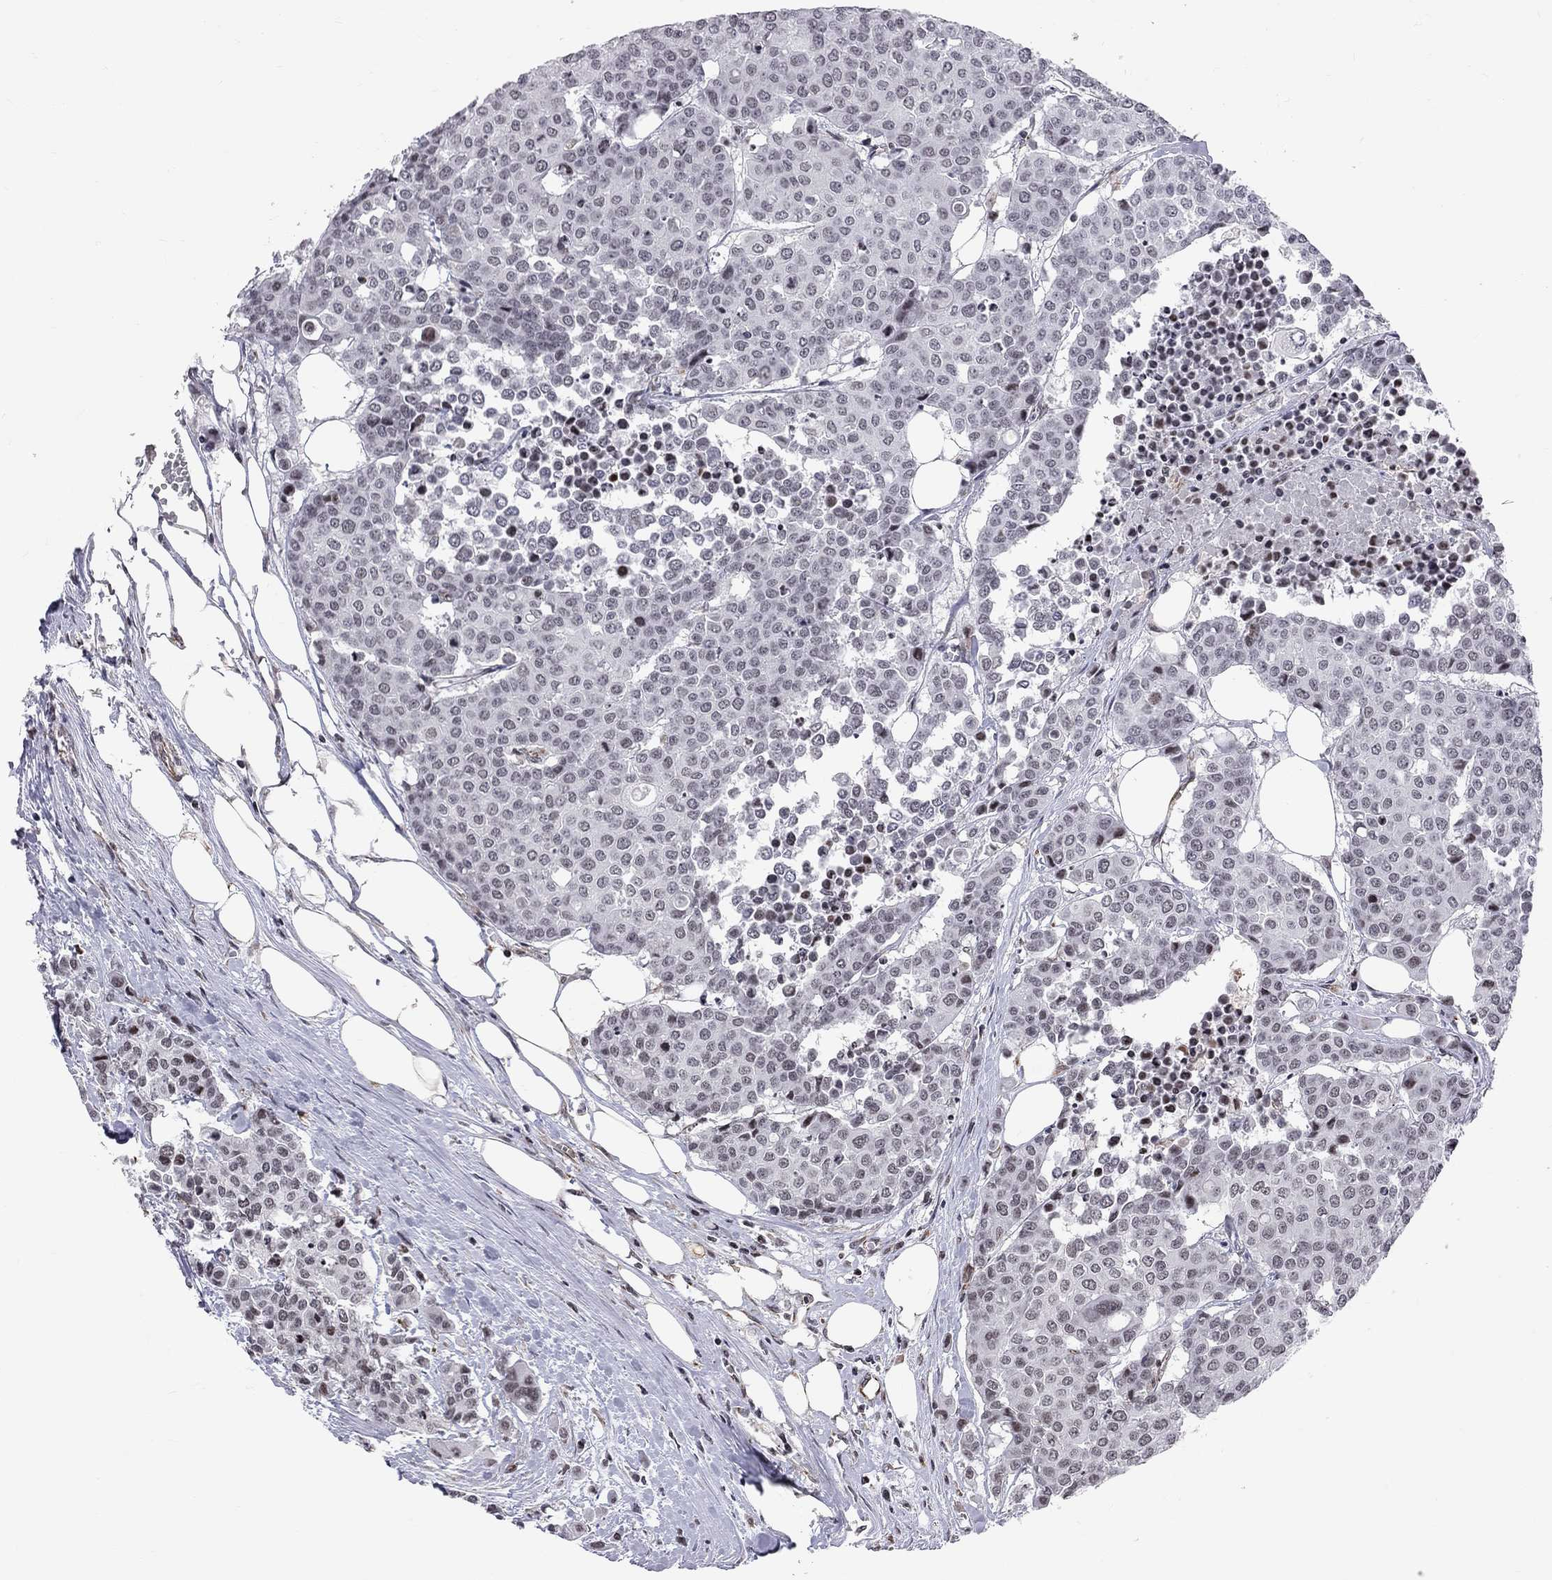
{"staining": {"intensity": "negative", "quantity": "none", "location": "none"}, "tissue": "carcinoid", "cell_type": "Tumor cells", "image_type": "cancer", "snomed": [{"axis": "morphology", "description": "Carcinoid, malignant, NOS"}, {"axis": "topography", "description": "Colon"}], "caption": "Tumor cells show no significant protein expression in carcinoid.", "gene": "MTNR1B", "patient": {"sex": "male", "age": 81}}